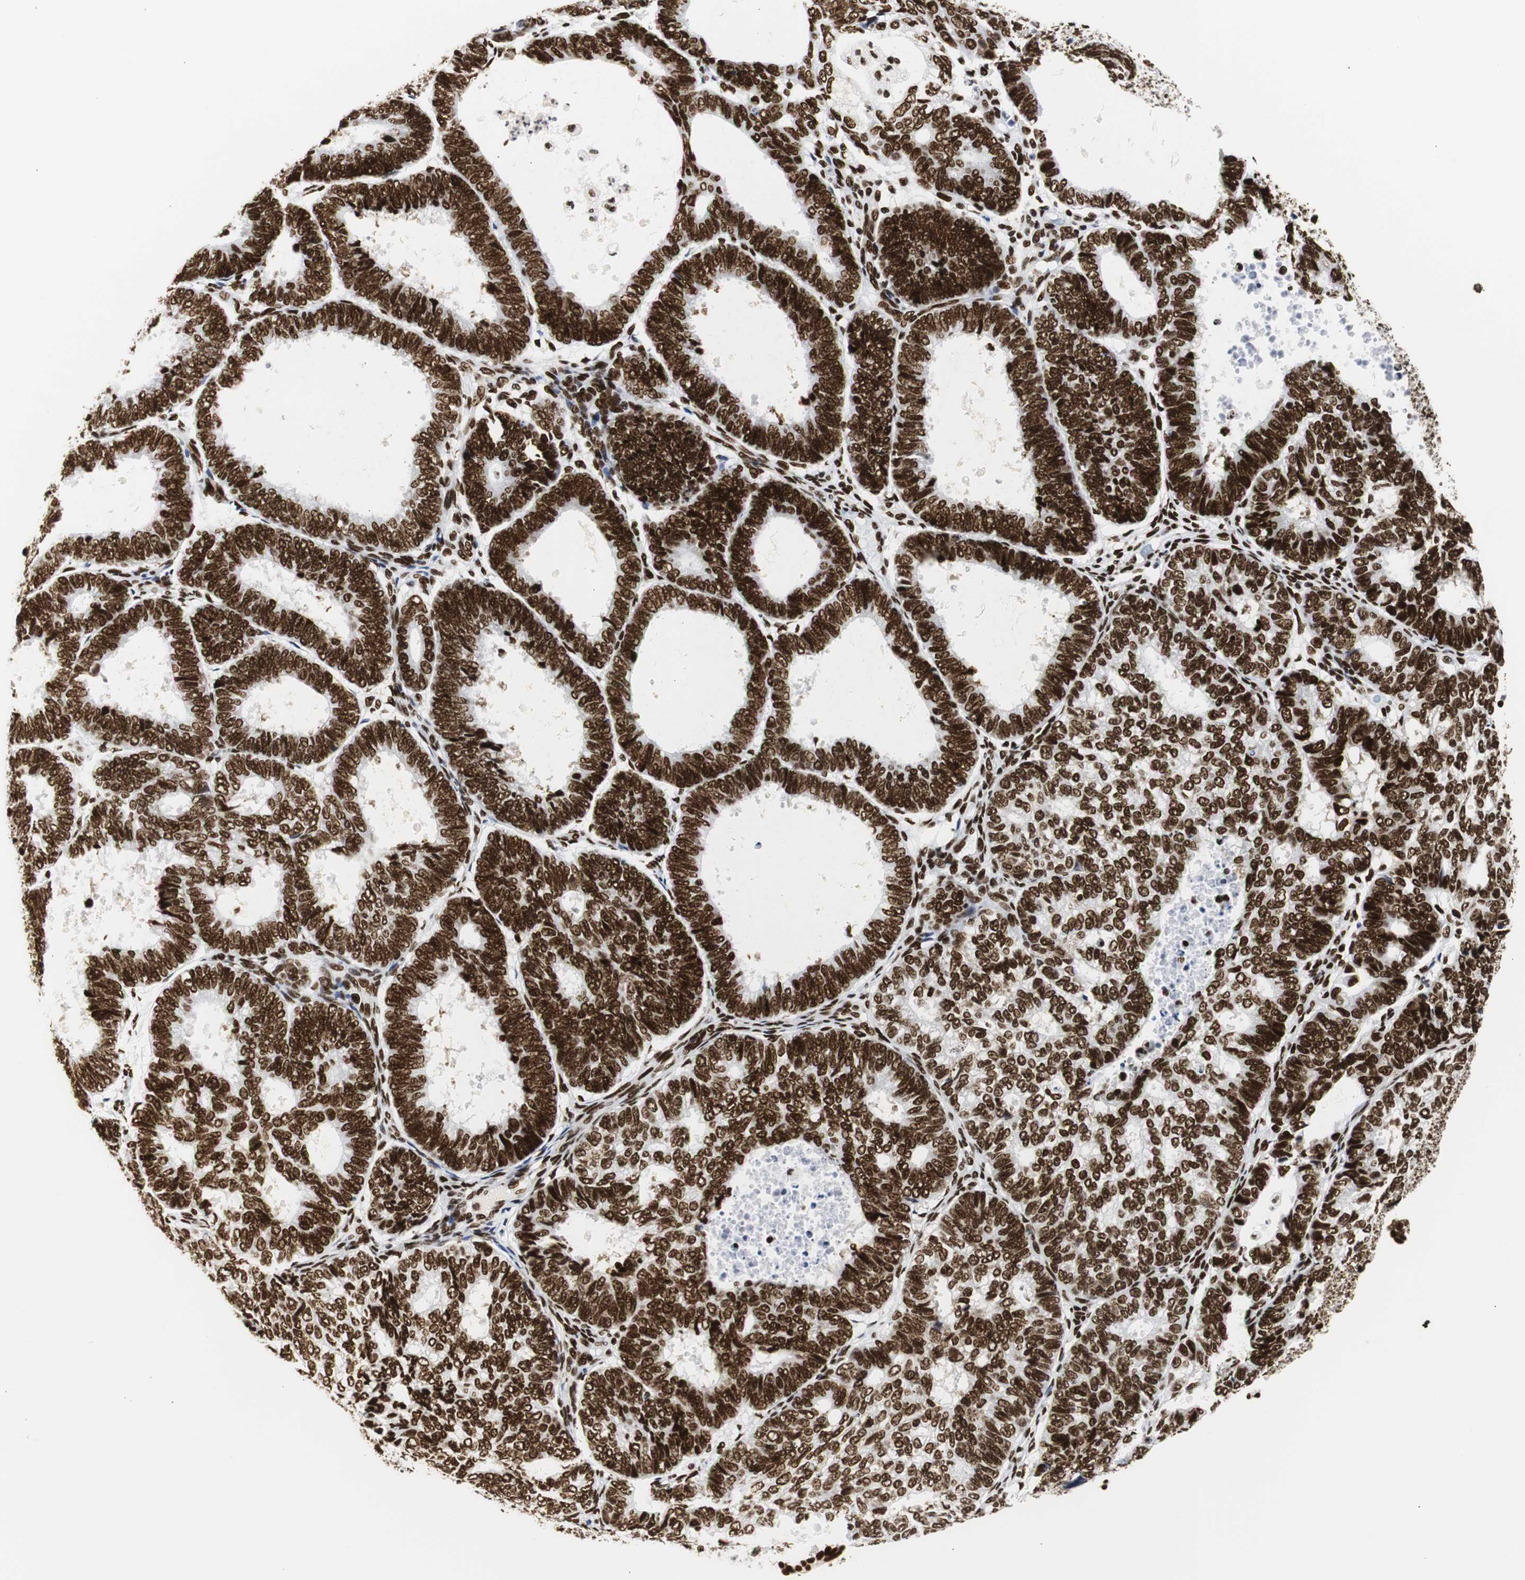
{"staining": {"intensity": "strong", "quantity": ">75%", "location": "nuclear"}, "tissue": "endometrial cancer", "cell_type": "Tumor cells", "image_type": "cancer", "snomed": [{"axis": "morphology", "description": "Adenocarcinoma, NOS"}, {"axis": "topography", "description": "Uterus"}], "caption": "Immunohistochemistry (IHC) micrograph of human endometrial adenocarcinoma stained for a protein (brown), which displays high levels of strong nuclear positivity in about >75% of tumor cells.", "gene": "HNRNPH2", "patient": {"sex": "female", "age": 60}}